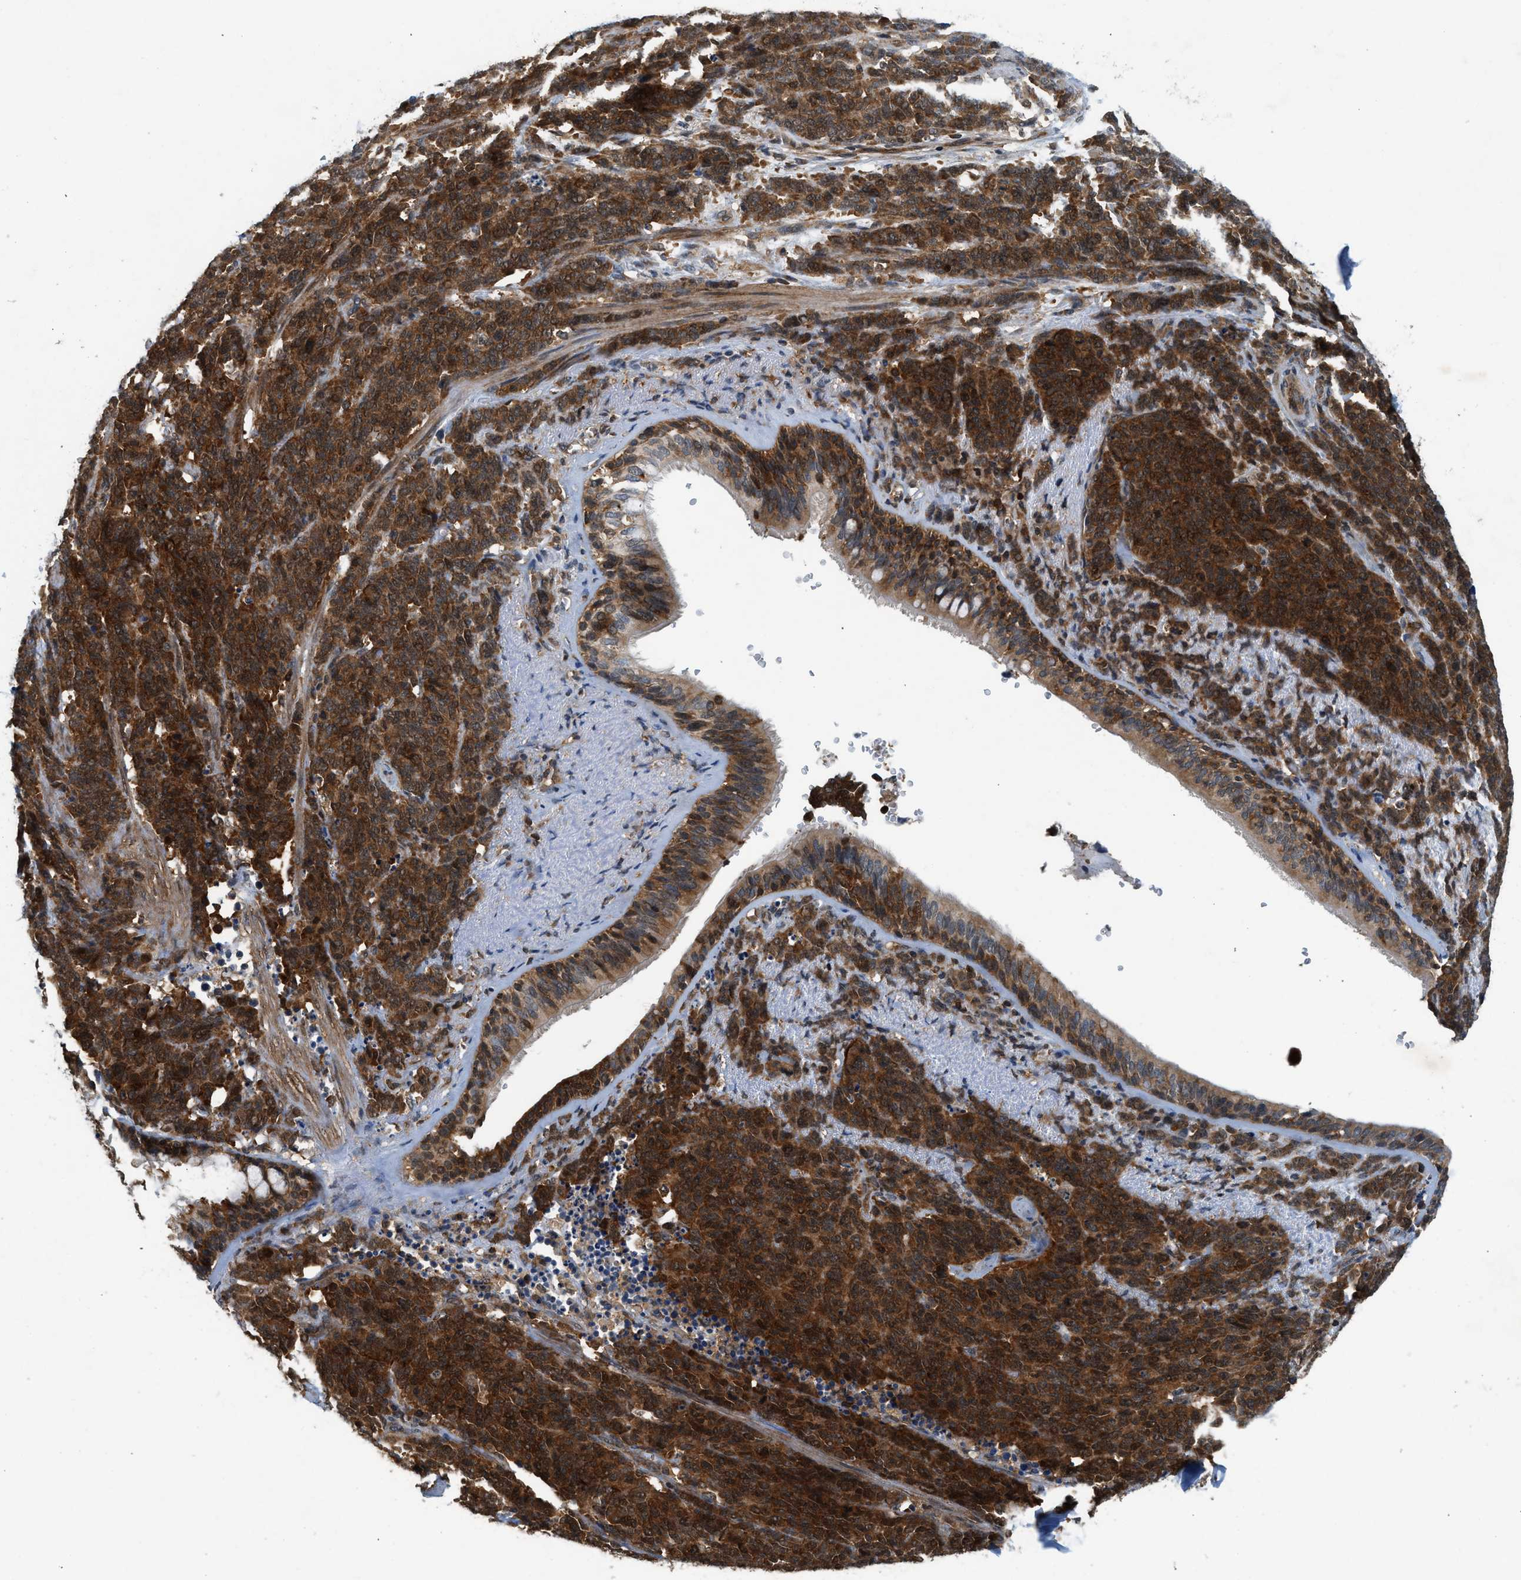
{"staining": {"intensity": "strong", "quantity": ">75%", "location": "cytoplasmic/membranous,nuclear"}, "tissue": "lung cancer", "cell_type": "Tumor cells", "image_type": "cancer", "snomed": [{"axis": "morphology", "description": "Neoplasm, malignant, NOS"}, {"axis": "topography", "description": "Lung"}], "caption": "Lung neoplasm (malignant) stained for a protein shows strong cytoplasmic/membranous and nuclear positivity in tumor cells.", "gene": "OXSR1", "patient": {"sex": "female", "age": 58}}